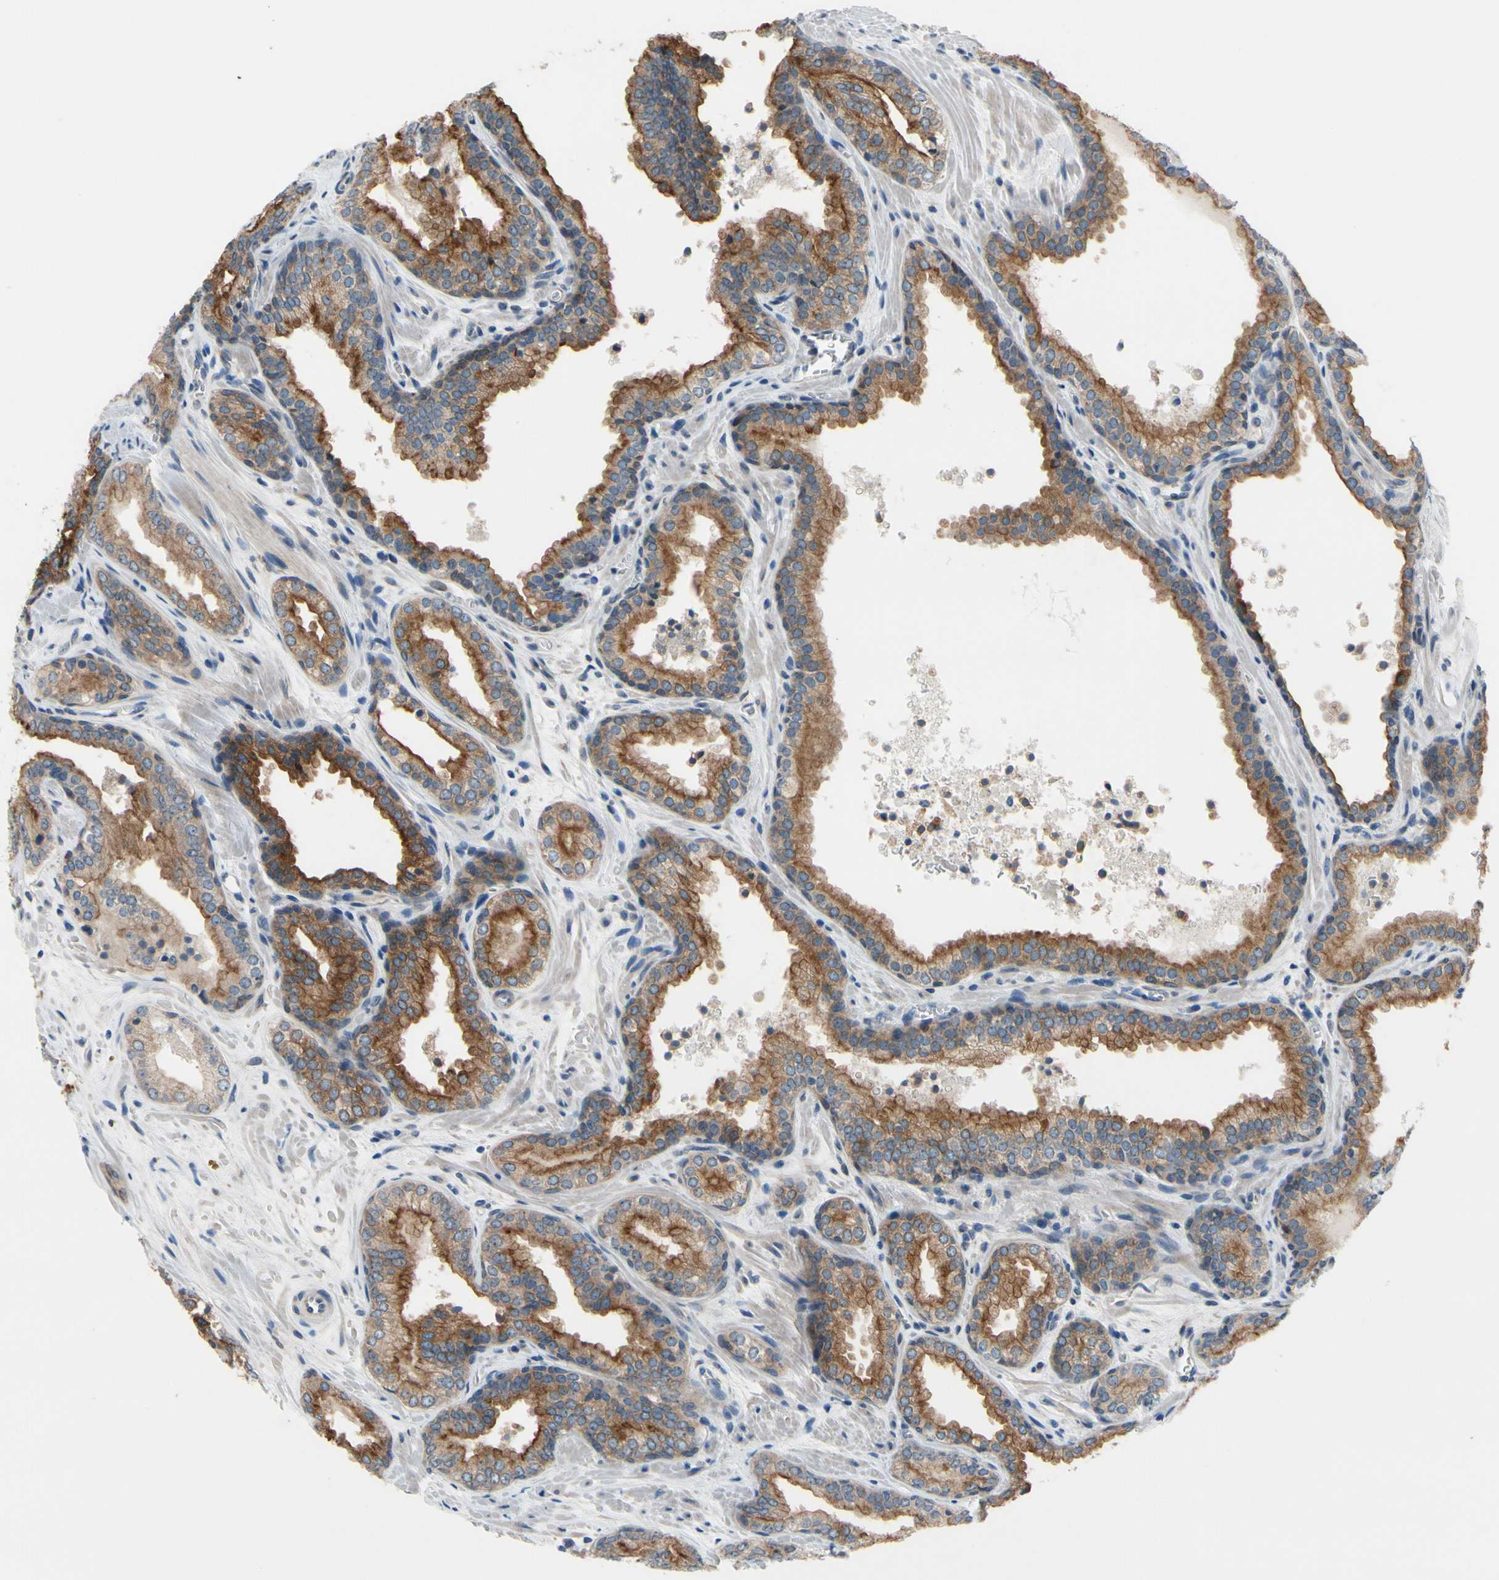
{"staining": {"intensity": "moderate", "quantity": ">75%", "location": "cytoplasmic/membranous"}, "tissue": "prostate cancer", "cell_type": "Tumor cells", "image_type": "cancer", "snomed": [{"axis": "morphology", "description": "Adenocarcinoma, Low grade"}, {"axis": "topography", "description": "Prostate"}], "caption": "Low-grade adenocarcinoma (prostate) stained with a brown dye demonstrates moderate cytoplasmic/membranous positive staining in about >75% of tumor cells.", "gene": "PRXL2A", "patient": {"sex": "male", "age": 60}}